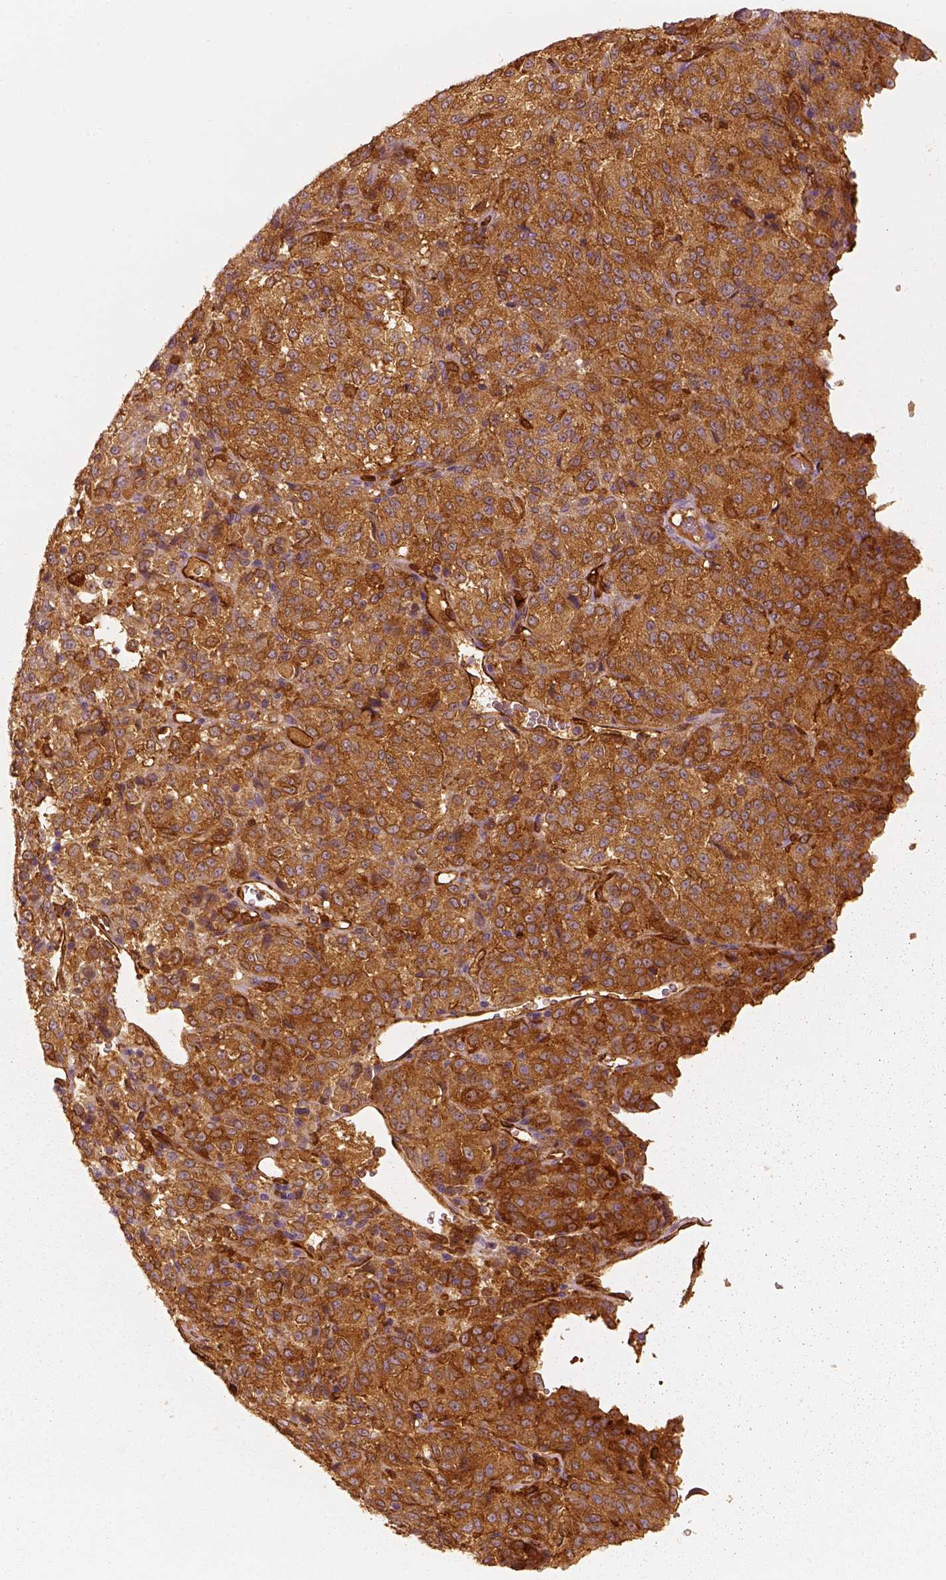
{"staining": {"intensity": "moderate", "quantity": ">75%", "location": "cytoplasmic/membranous"}, "tissue": "melanoma", "cell_type": "Tumor cells", "image_type": "cancer", "snomed": [{"axis": "morphology", "description": "Malignant melanoma, Metastatic site"}, {"axis": "topography", "description": "Brain"}], "caption": "Immunohistochemical staining of human malignant melanoma (metastatic site) reveals medium levels of moderate cytoplasmic/membranous expression in approximately >75% of tumor cells.", "gene": "FSCN1", "patient": {"sex": "female", "age": 56}}